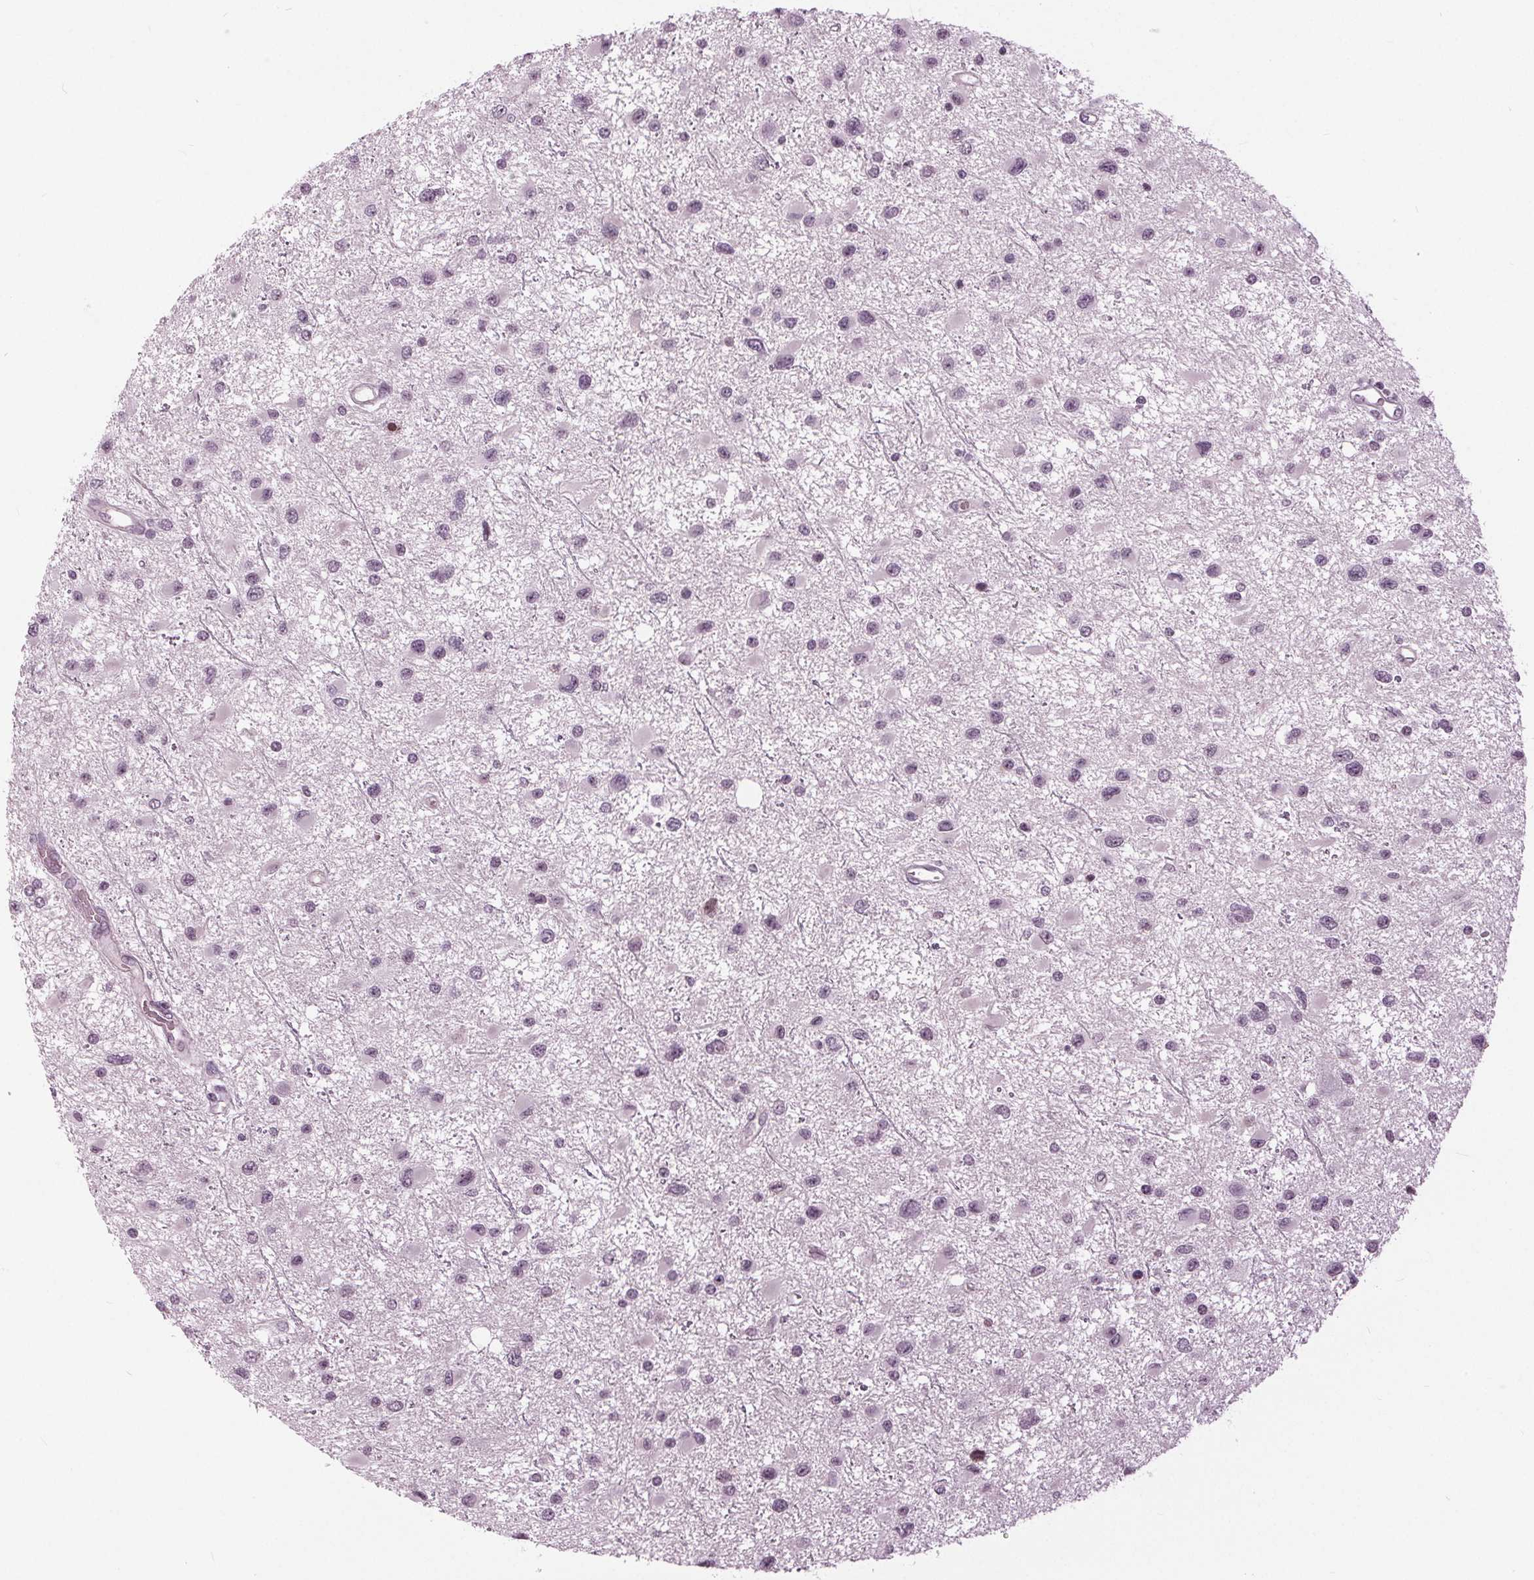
{"staining": {"intensity": "negative", "quantity": "none", "location": "none"}, "tissue": "glioma", "cell_type": "Tumor cells", "image_type": "cancer", "snomed": [{"axis": "morphology", "description": "Glioma, malignant, Low grade"}, {"axis": "topography", "description": "Brain"}], "caption": "IHC histopathology image of neoplastic tissue: glioma stained with DAB (3,3'-diaminobenzidine) shows no significant protein positivity in tumor cells.", "gene": "SLC9A4", "patient": {"sex": "female", "age": 32}}